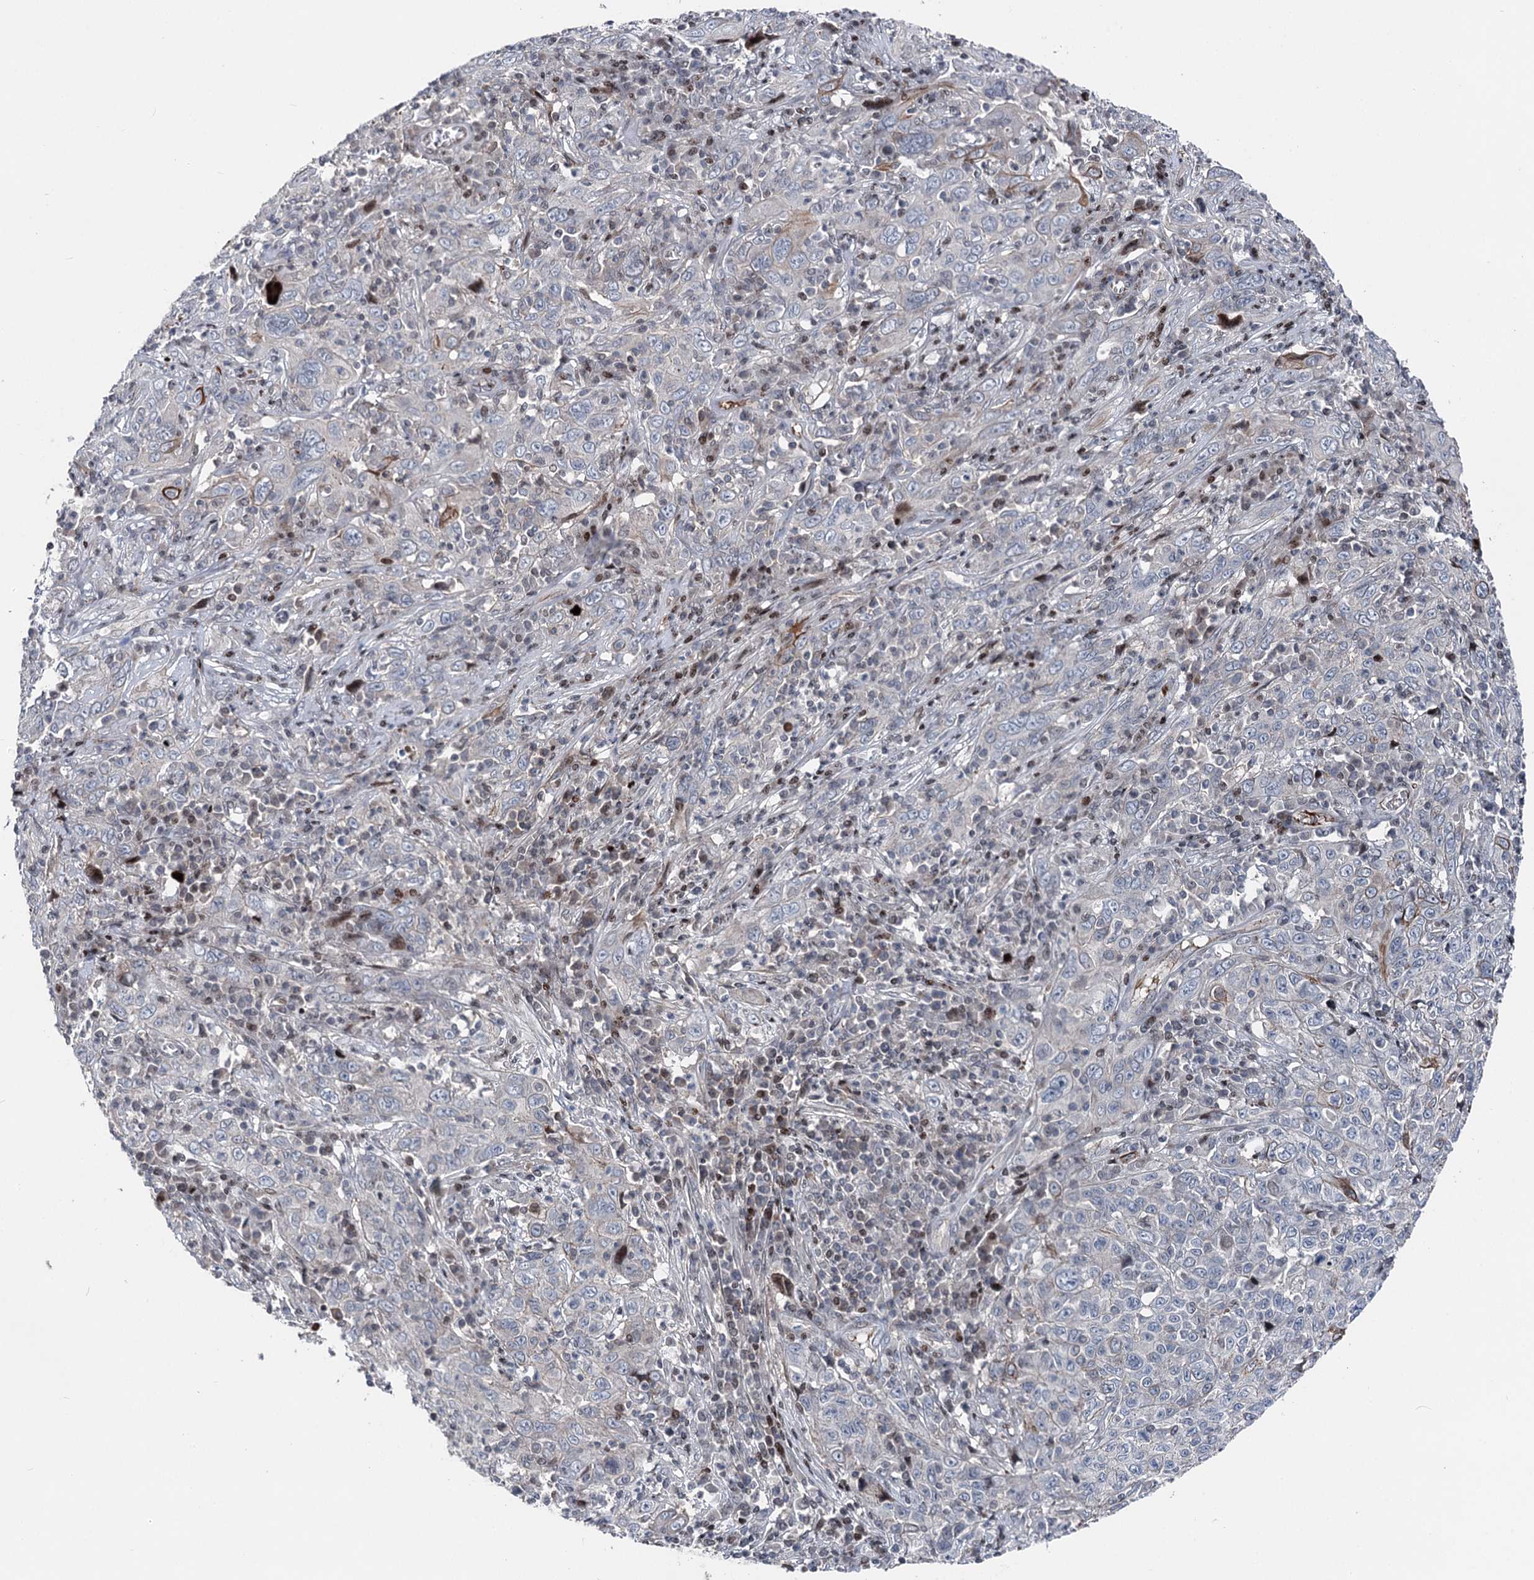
{"staining": {"intensity": "strong", "quantity": "<25%", "location": "cytoplasmic/membranous"}, "tissue": "cervical cancer", "cell_type": "Tumor cells", "image_type": "cancer", "snomed": [{"axis": "morphology", "description": "Squamous cell carcinoma, NOS"}, {"axis": "topography", "description": "Cervix"}], "caption": "Brown immunohistochemical staining in squamous cell carcinoma (cervical) demonstrates strong cytoplasmic/membranous expression in approximately <25% of tumor cells.", "gene": "ITFG2", "patient": {"sex": "female", "age": 46}}